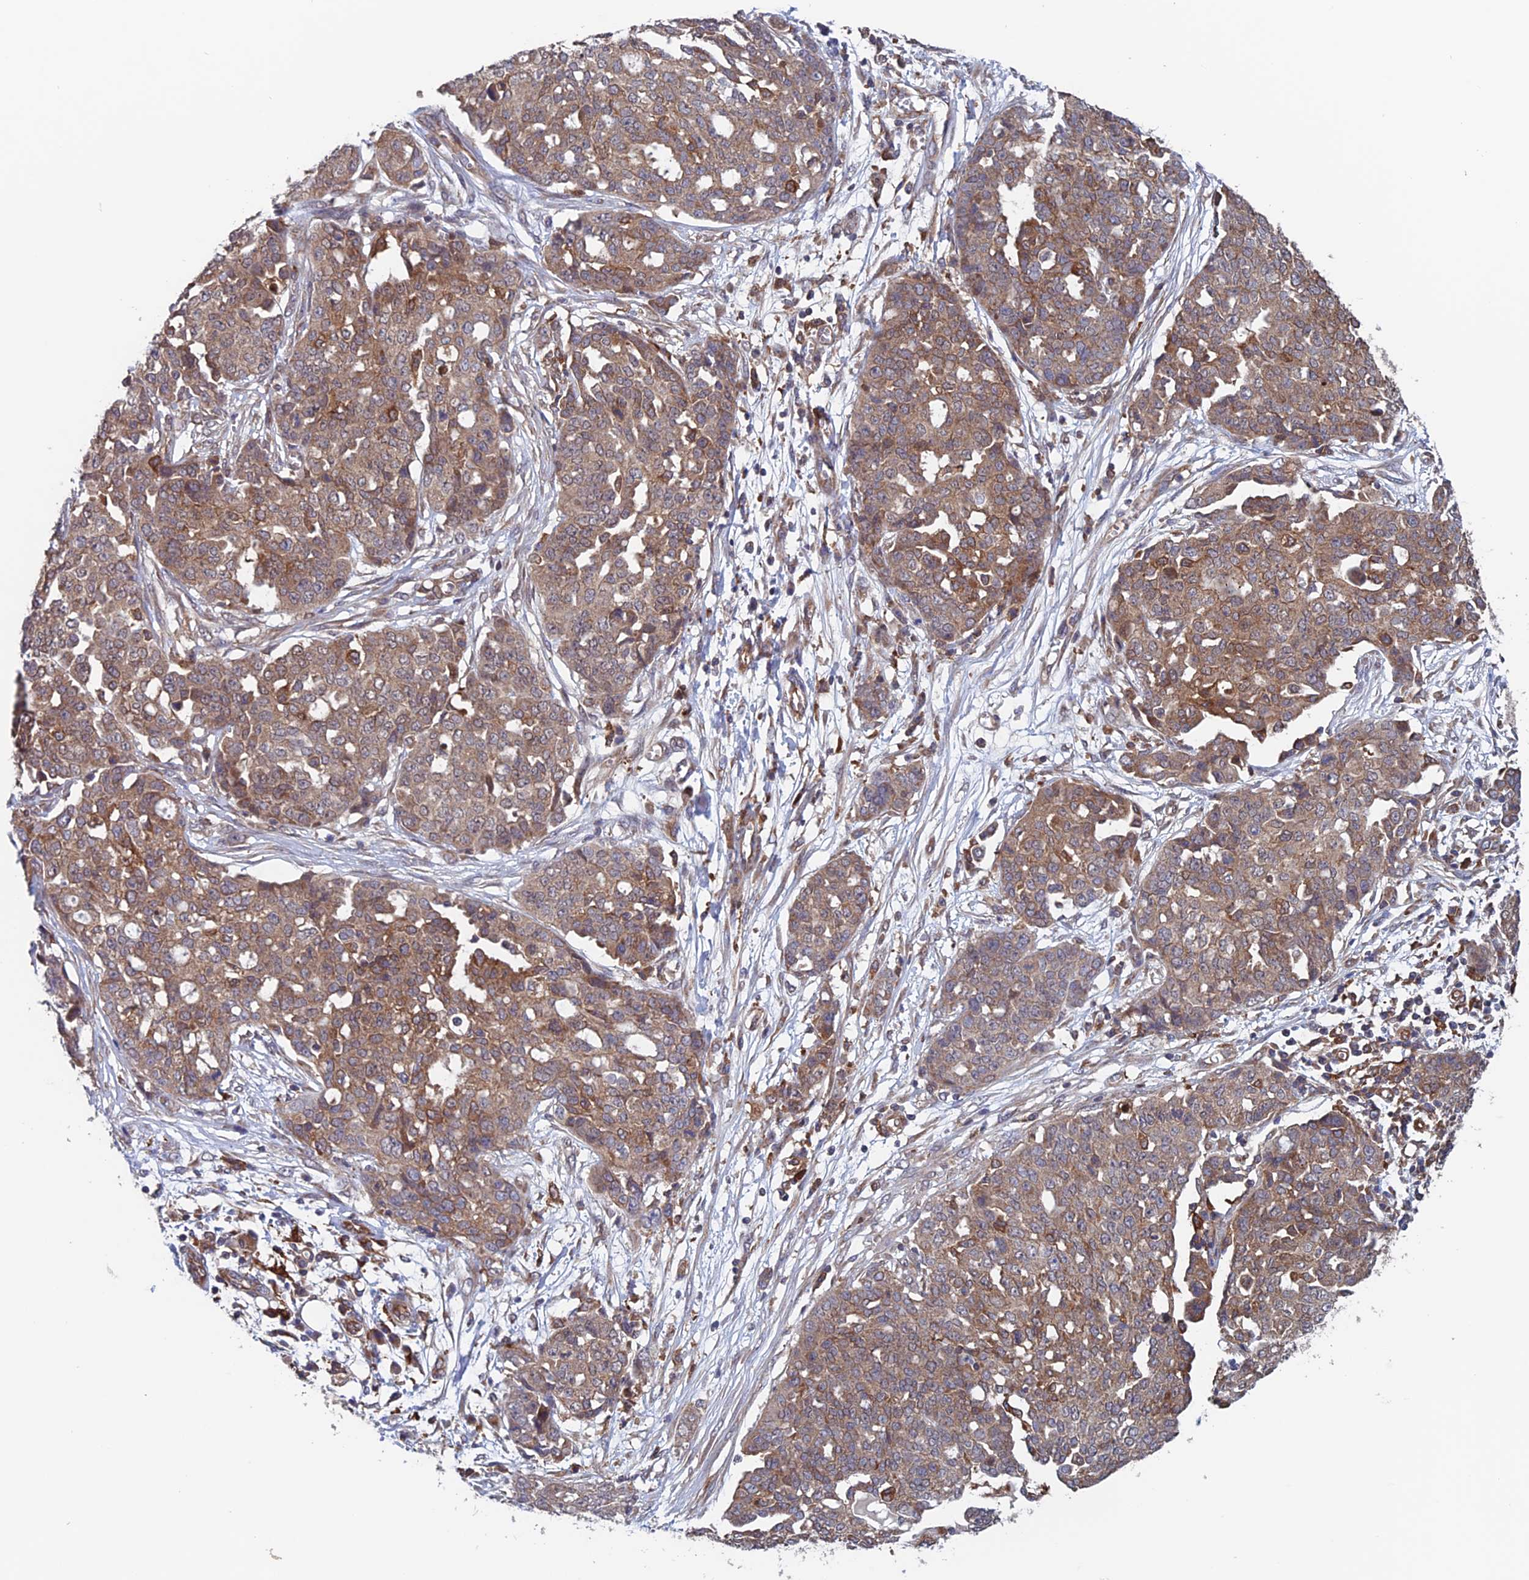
{"staining": {"intensity": "weak", "quantity": ">75%", "location": "cytoplasmic/membranous"}, "tissue": "ovarian cancer", "cell_type": "Tumor cells", "image_type": "cancer", "snomed": [{"axis": "morphology", "description": "Cystadenocarcinoma, serous, NOS"}, {"axis": "topography", "description": "Soft tissue"}, {"axis": "topography", "description": "Ovary"}], "caption": "Immunohistochemical staining of ovarian serous cystadenocarcinoma demonstrates low levels of weak cytoplasmic/membranous expression in approximately >75% of tumor cells.", "gene": "NUDT16L1", "patient": {"sex": "female", "age": 57}}